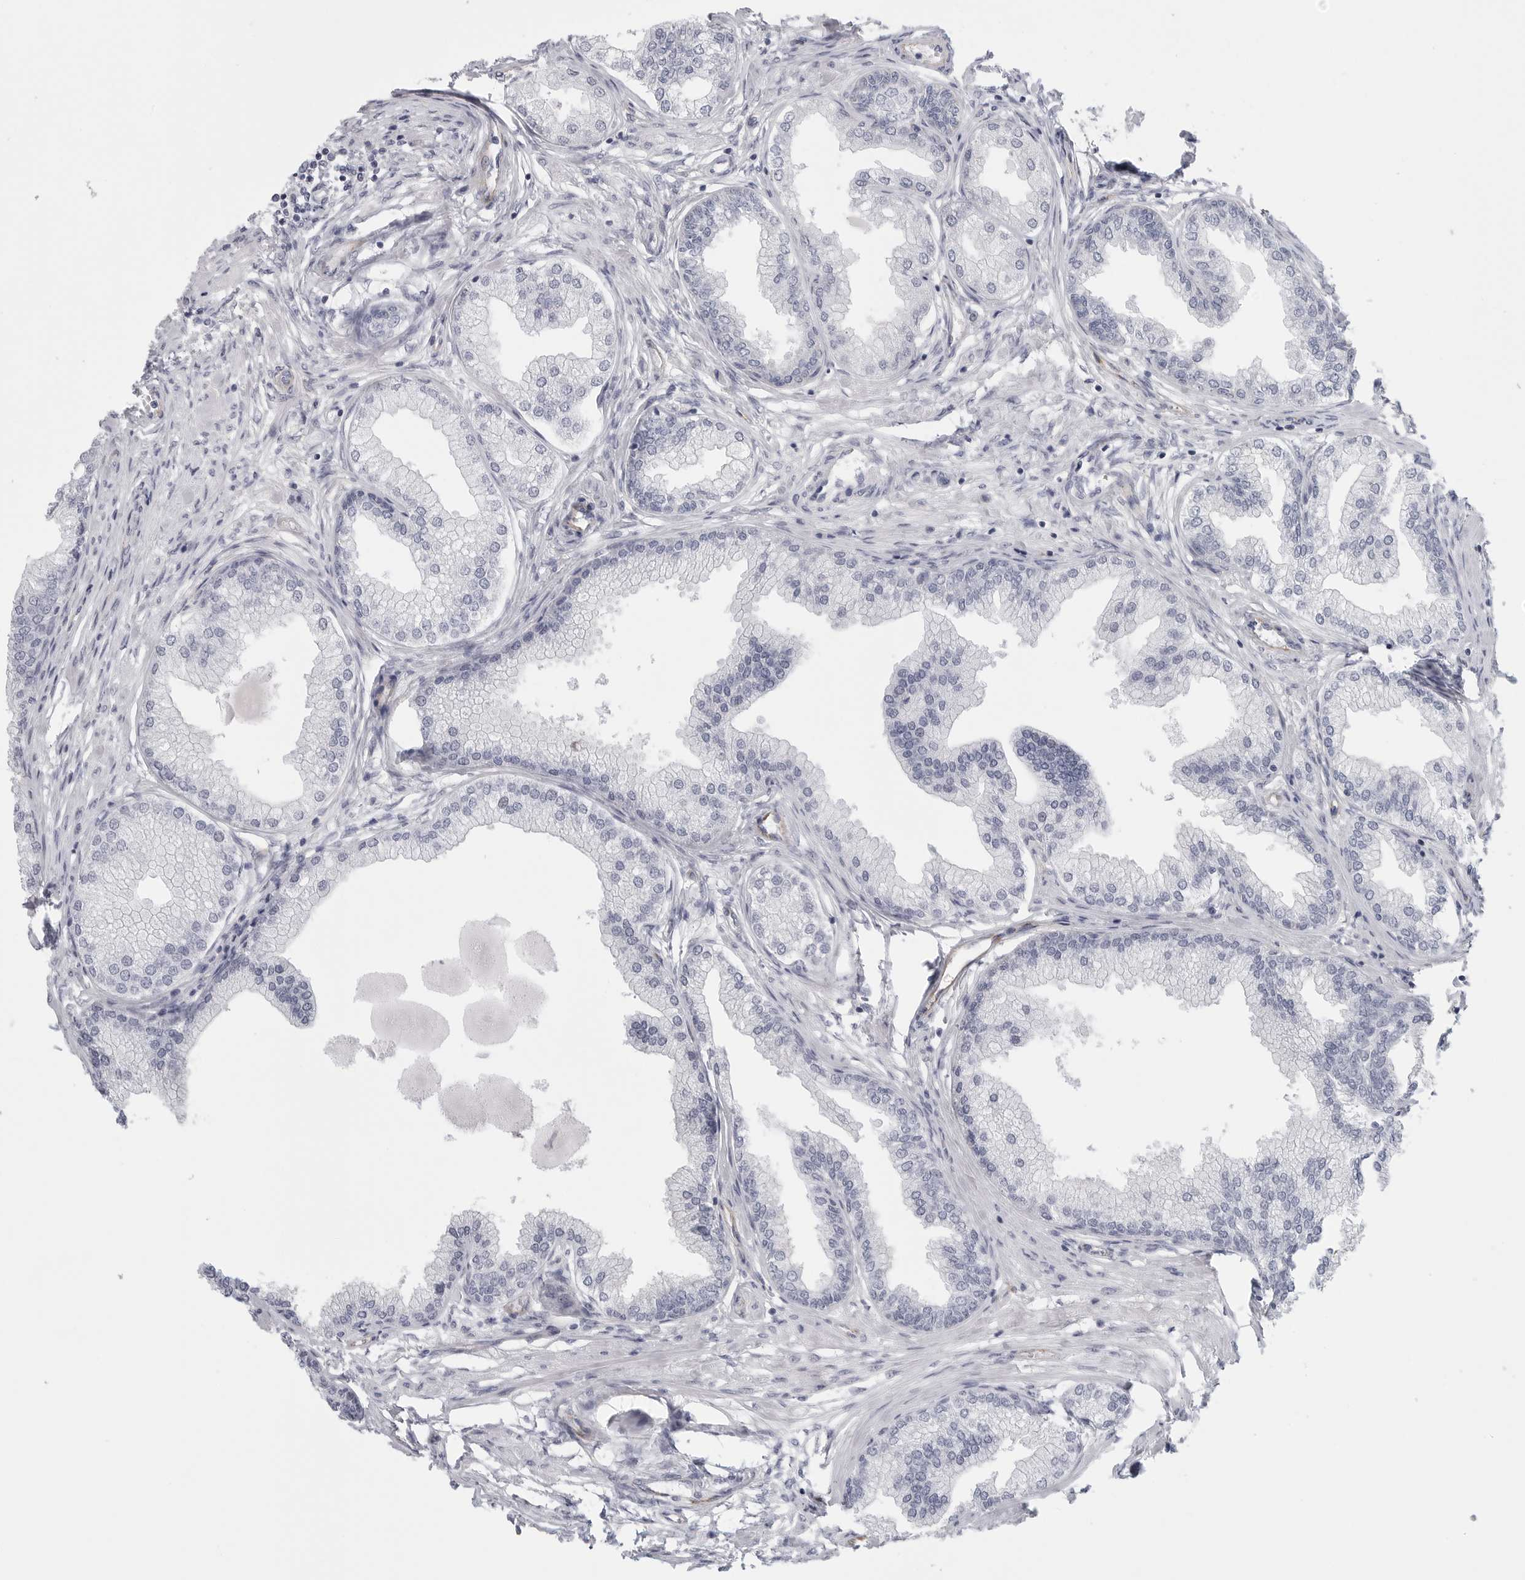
{"staining": {"intensity": "negative", "quantity": "none", "location": "none"}, "tissue": "prostate", "cell_type": "Glandular cells", "image_type": "normal", "snomed": [{"axis": "morphology", "description": "Normal tissue, NOS"}, {"axis": "morphology", "description": "Urothelial carcinoma, Low grade"}, {"axis": "topography", "description": "Urinary bladder"}, {"axis": "topography", "description": "Prostate"}], "caption": "This is an immunohistochemistry (IHC) histopathology image of normal prostate. There is no positivity in glandular cells.", "gene": "TNR", "patient": {"sex": "male", "age": 60}}